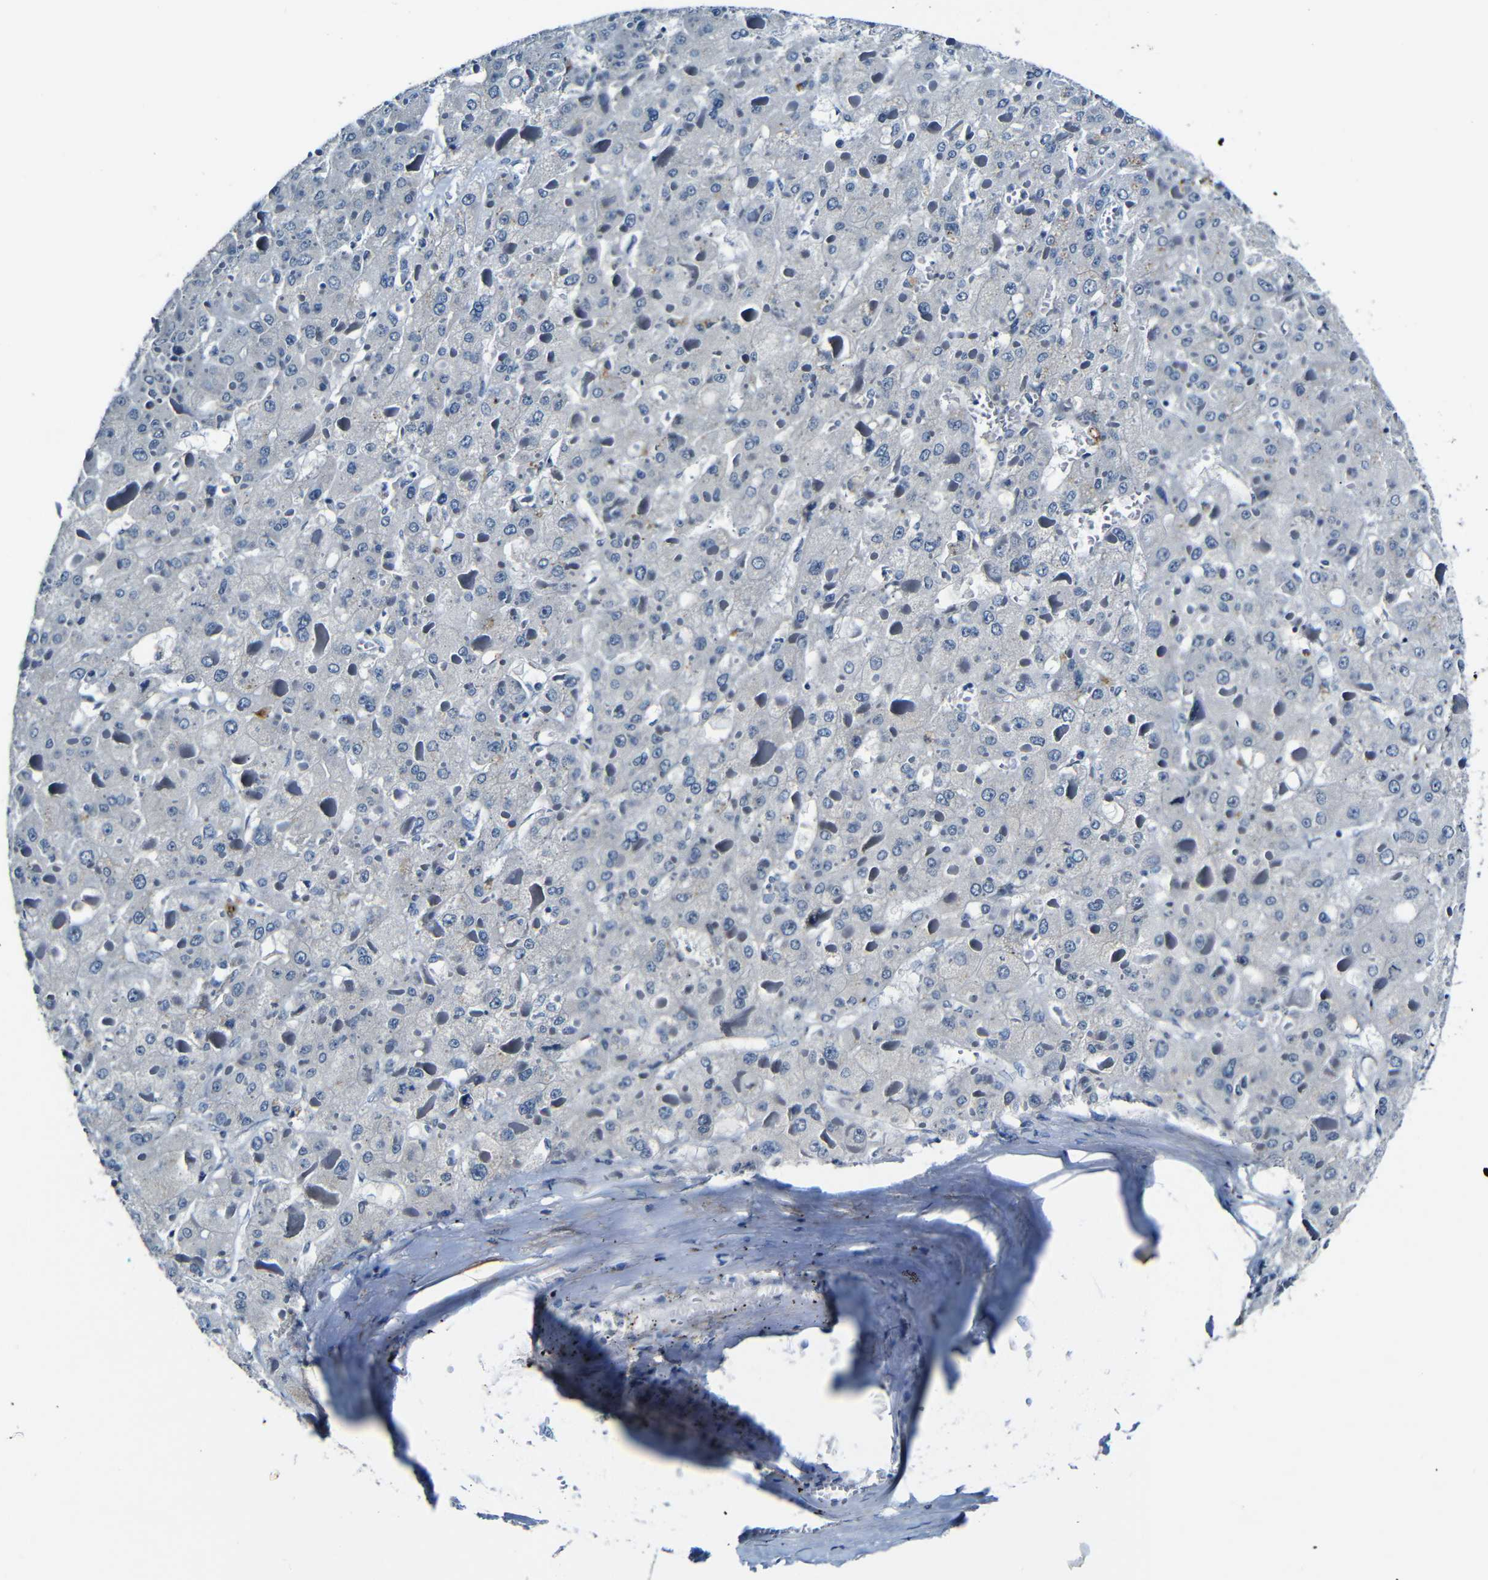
{"staining": {"intensity": "negative", "quantity": "none", "location": "none"}, "tissue": "liver cancer", "cell_type": "Tumor cells", "image_type": "cancer", "snomed": [{"axis": "morphology", "description": "Carcinoma, Hepatocellular, NOS"}, {"axis": "topography", "description": "Liver"}], "caption": "The immunohistochemistry histopathology image has no significant expression in tumor cells of liver cancer (hepatocellular carcinoma) tissue.", "gene": "ANK3", "patient": {"sex": "female", "age": 73}}